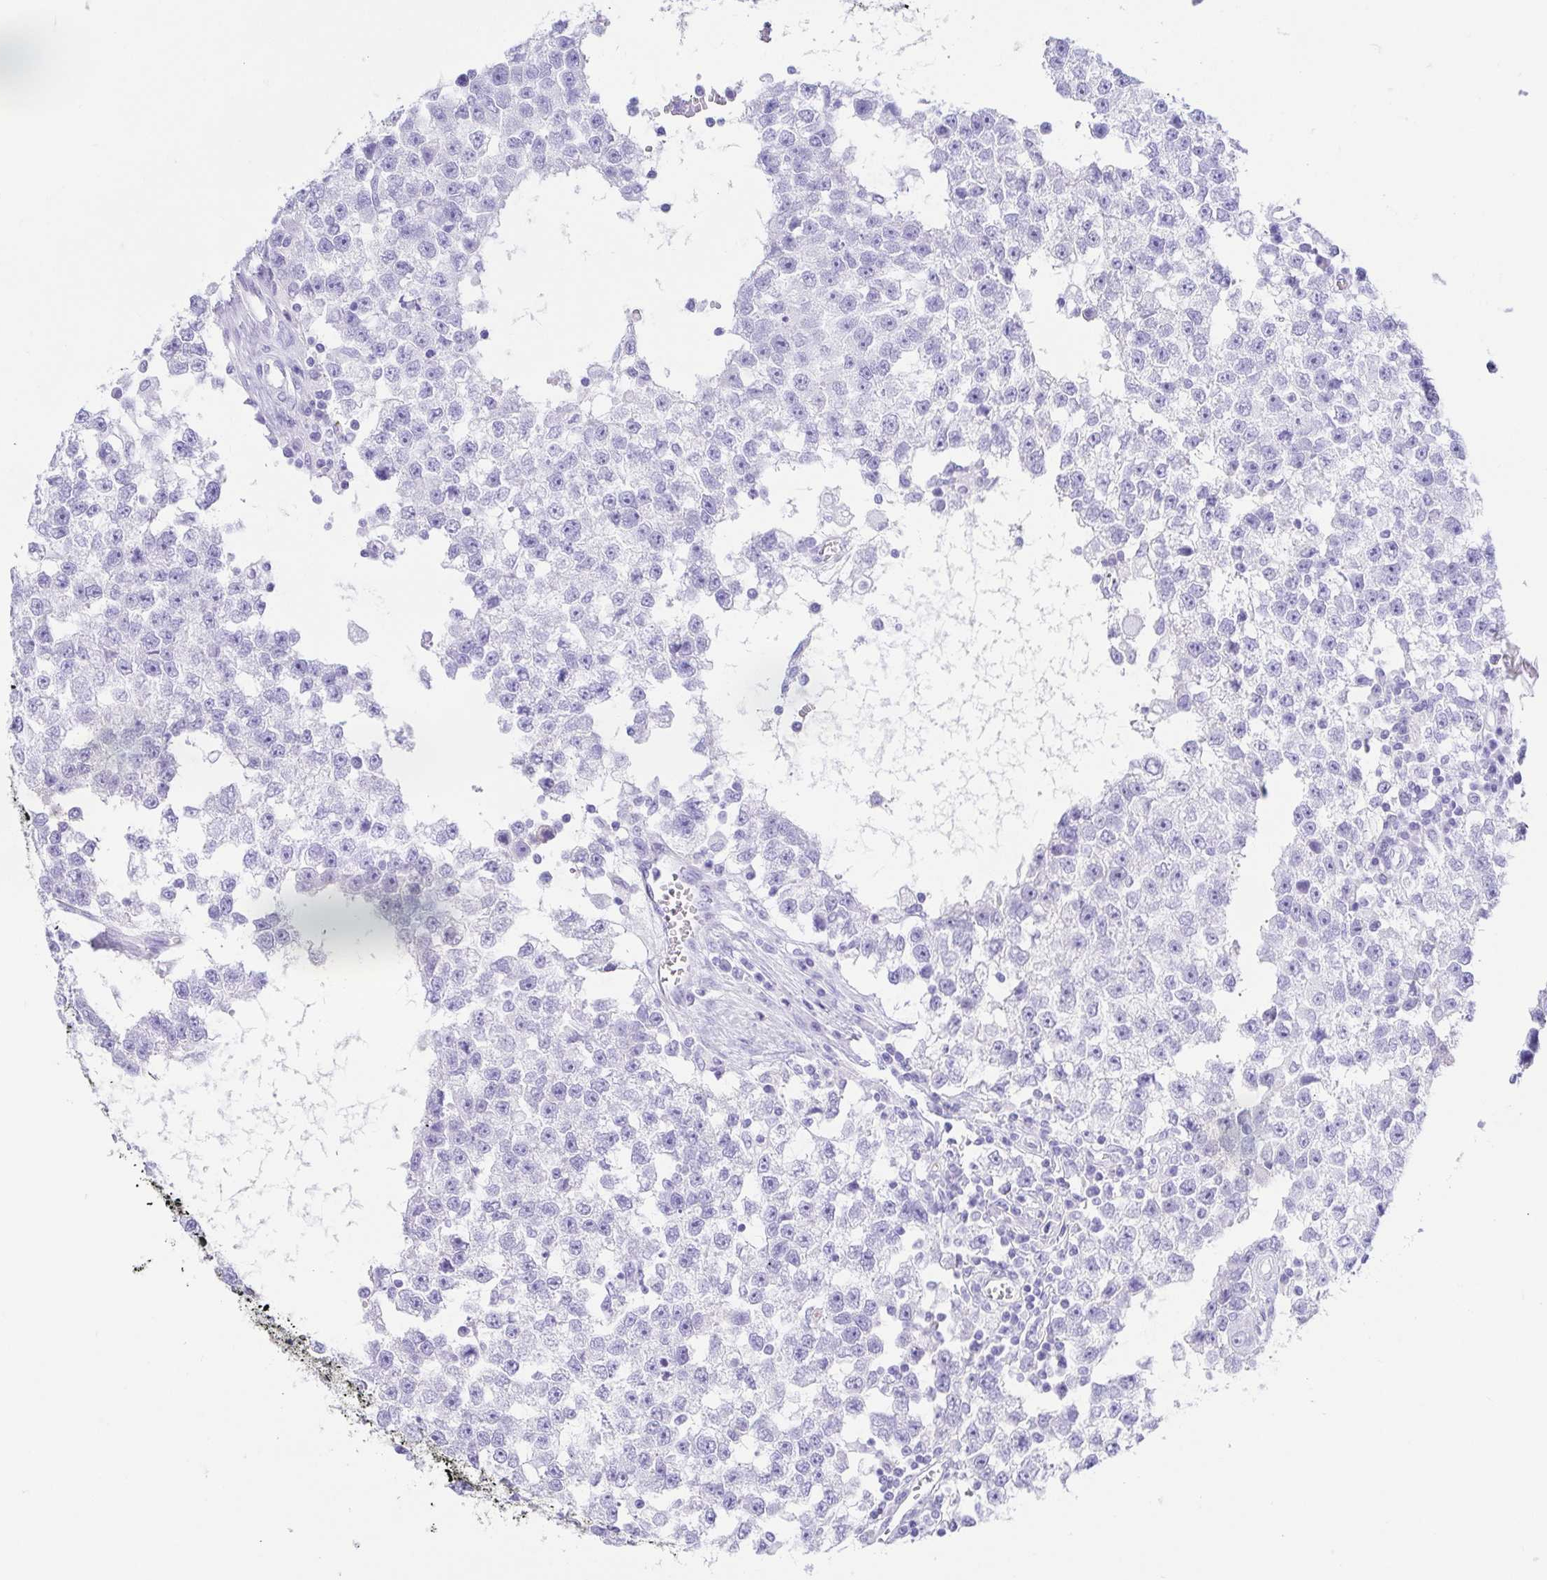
{"staining": {"intensity": "negative", "quantity": "none", "location": "none"}, "tissue": "testis cancer", "cell_type": "Tumor cells", "image_type": "cancer", "snomed": [{"axis": "morphology", "description": "Seminoma, NOS"}, {"axis": "topography", "description": "Testis"}], "caption": "IHC micrograph of testis cancer stained for a protein (brown), which shows no positivity in tumor cells. (Brightfield microscopy of DAB IHC at high magnification).", "gene": "GKN1", "patient": {"sex": "male", "age": 34}}